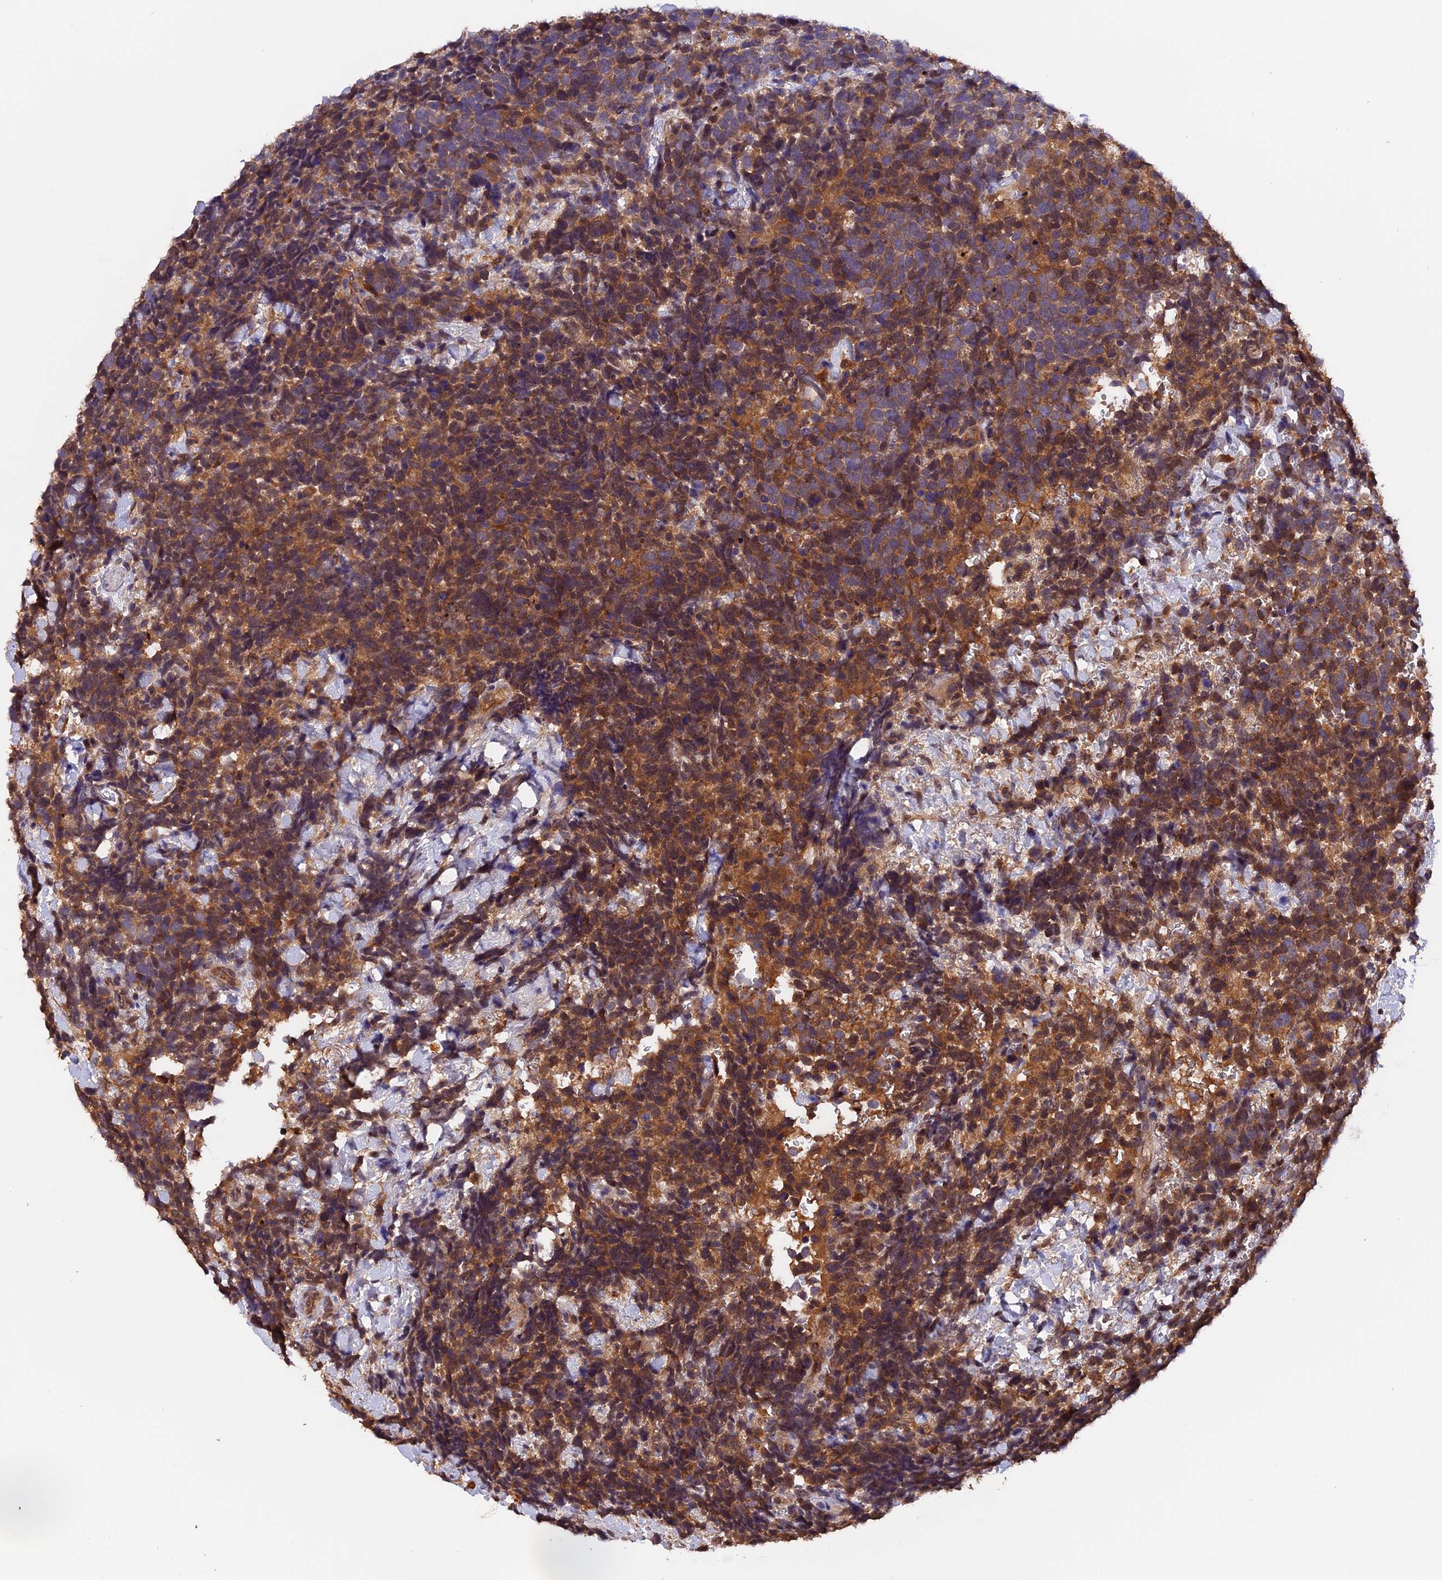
{"staining": {"intensity": "moderate", "quantity": ">75%", "location": "cytoplasmic/membranous"}, "tissue": "urothelial cancer", "cell_type": "Tumor cells", "image_type": "cancer", "snomed": [{"axis": "morphology", "description": "Urothelial carcinoma, High grade"}, {"axis": "topography", "description": "Urinary bladder"}], "caption": "Tumor cells reveal moderate cytoplasmic/membranous staining in about >75% of cells in urothelial cancer. (brown staining indicates protein expression, while blue staining denotes nuclei).", "gene": "MARK4", "patient": {"sex": "female", "age": 82}}